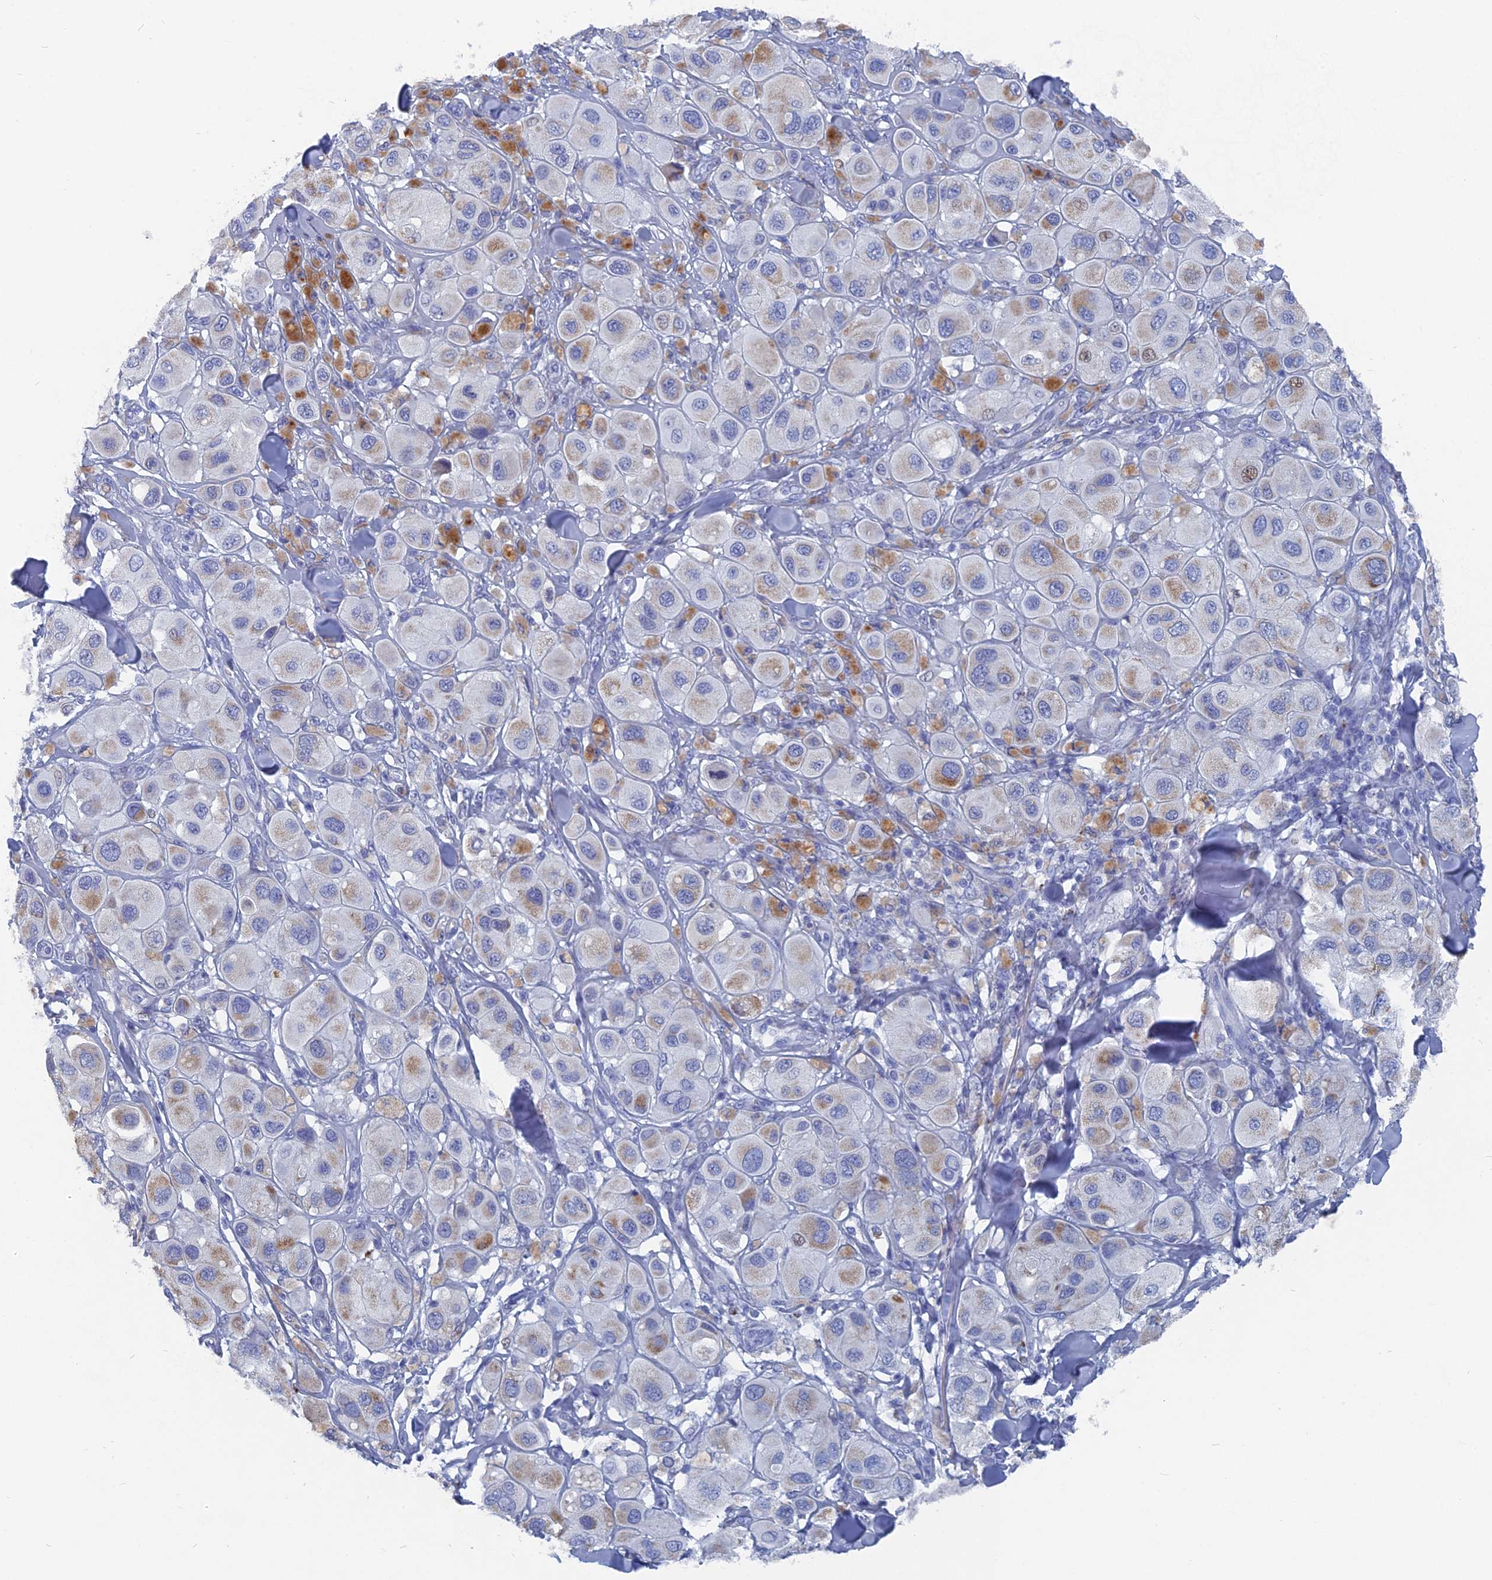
{"staining": {"intensity": "negative", "quantity": "none", "location": "none"}, "tissue": "melanoma", "cell_type": "Tumor cells", "image_type": "cancer", "snomed": [{"axis": "morphology", "description": "Malignant melanoma, Metastatic site"}, {"axis": "topography", "description": "Skin"}], "caption": "DAB (3,3'-diaminobenzidine) immunohistochemical staining of melanoma reveals no significant staining in tumor cells.", "gene": "HIGD1A", "patient": {"sex": "male", "age": 41}}